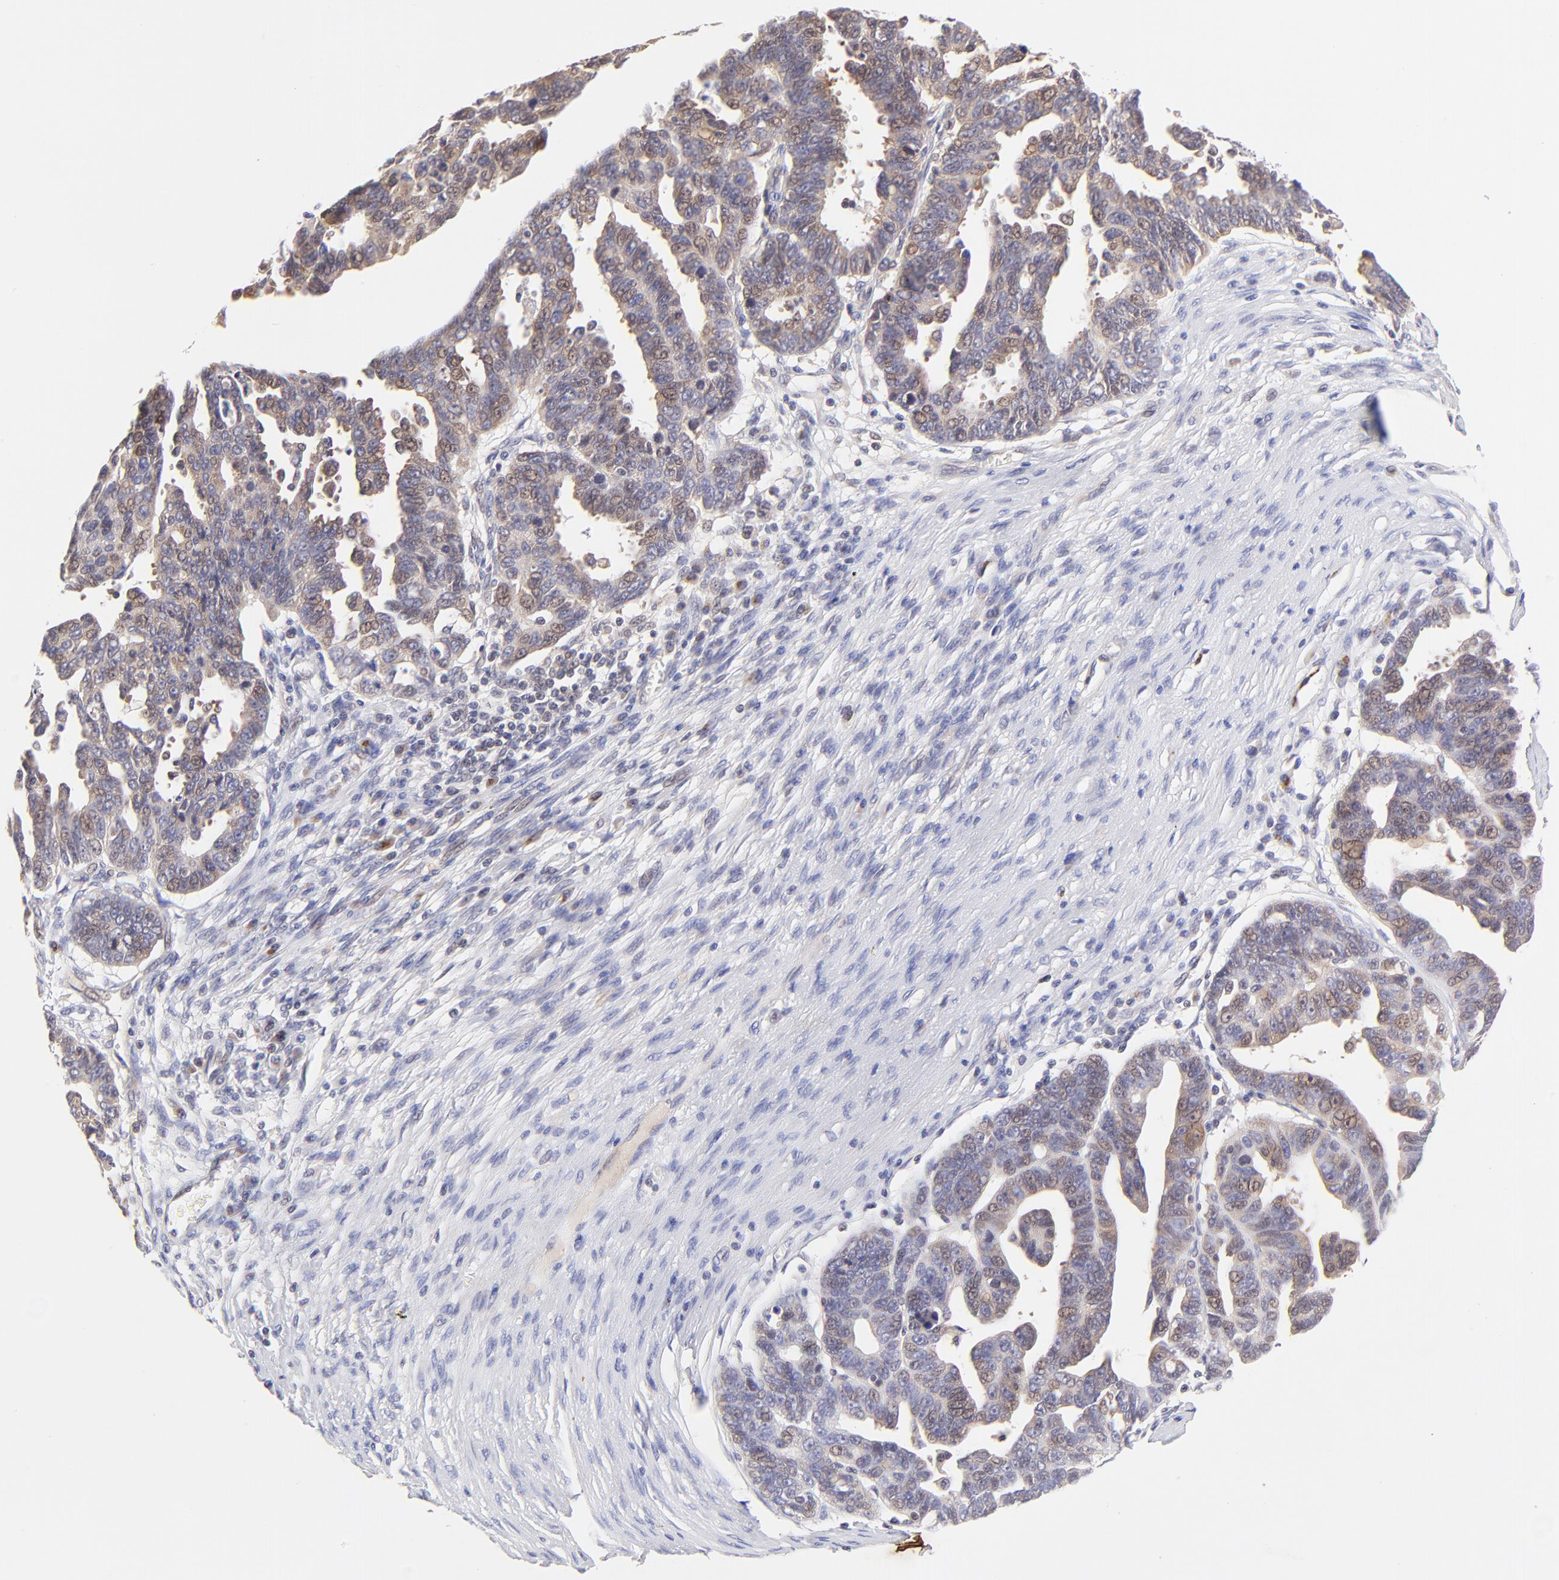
{"staining": {"intensity": "weak", "quantity": ">75%", "location": "cytoplasmic/membranous"}, "tissue": "ovarian cancer", "cell_type": "Tumor cells", "image_type": "cancer", "snomed": [{"axis": "morphology", "description": "Carcinoma, endometroid"}, {"axis": "morphology", "description": "Cystadenocarcinoma, serous, NOS"}, {"axis": "topography", "description": "Ovary"}], "caption": "Tumor cells show low levels of weak cytoplasmic/membranous expression in approximately >75% of cells in human ovarian serous cystadenocarcinoma. (Stains: DAB in brown, nuclei in blue, Microscopy: brightfield microscopy at high magnification).", "gene": "TNRC6B", "patient": {"sex": "female", "age": 45}}